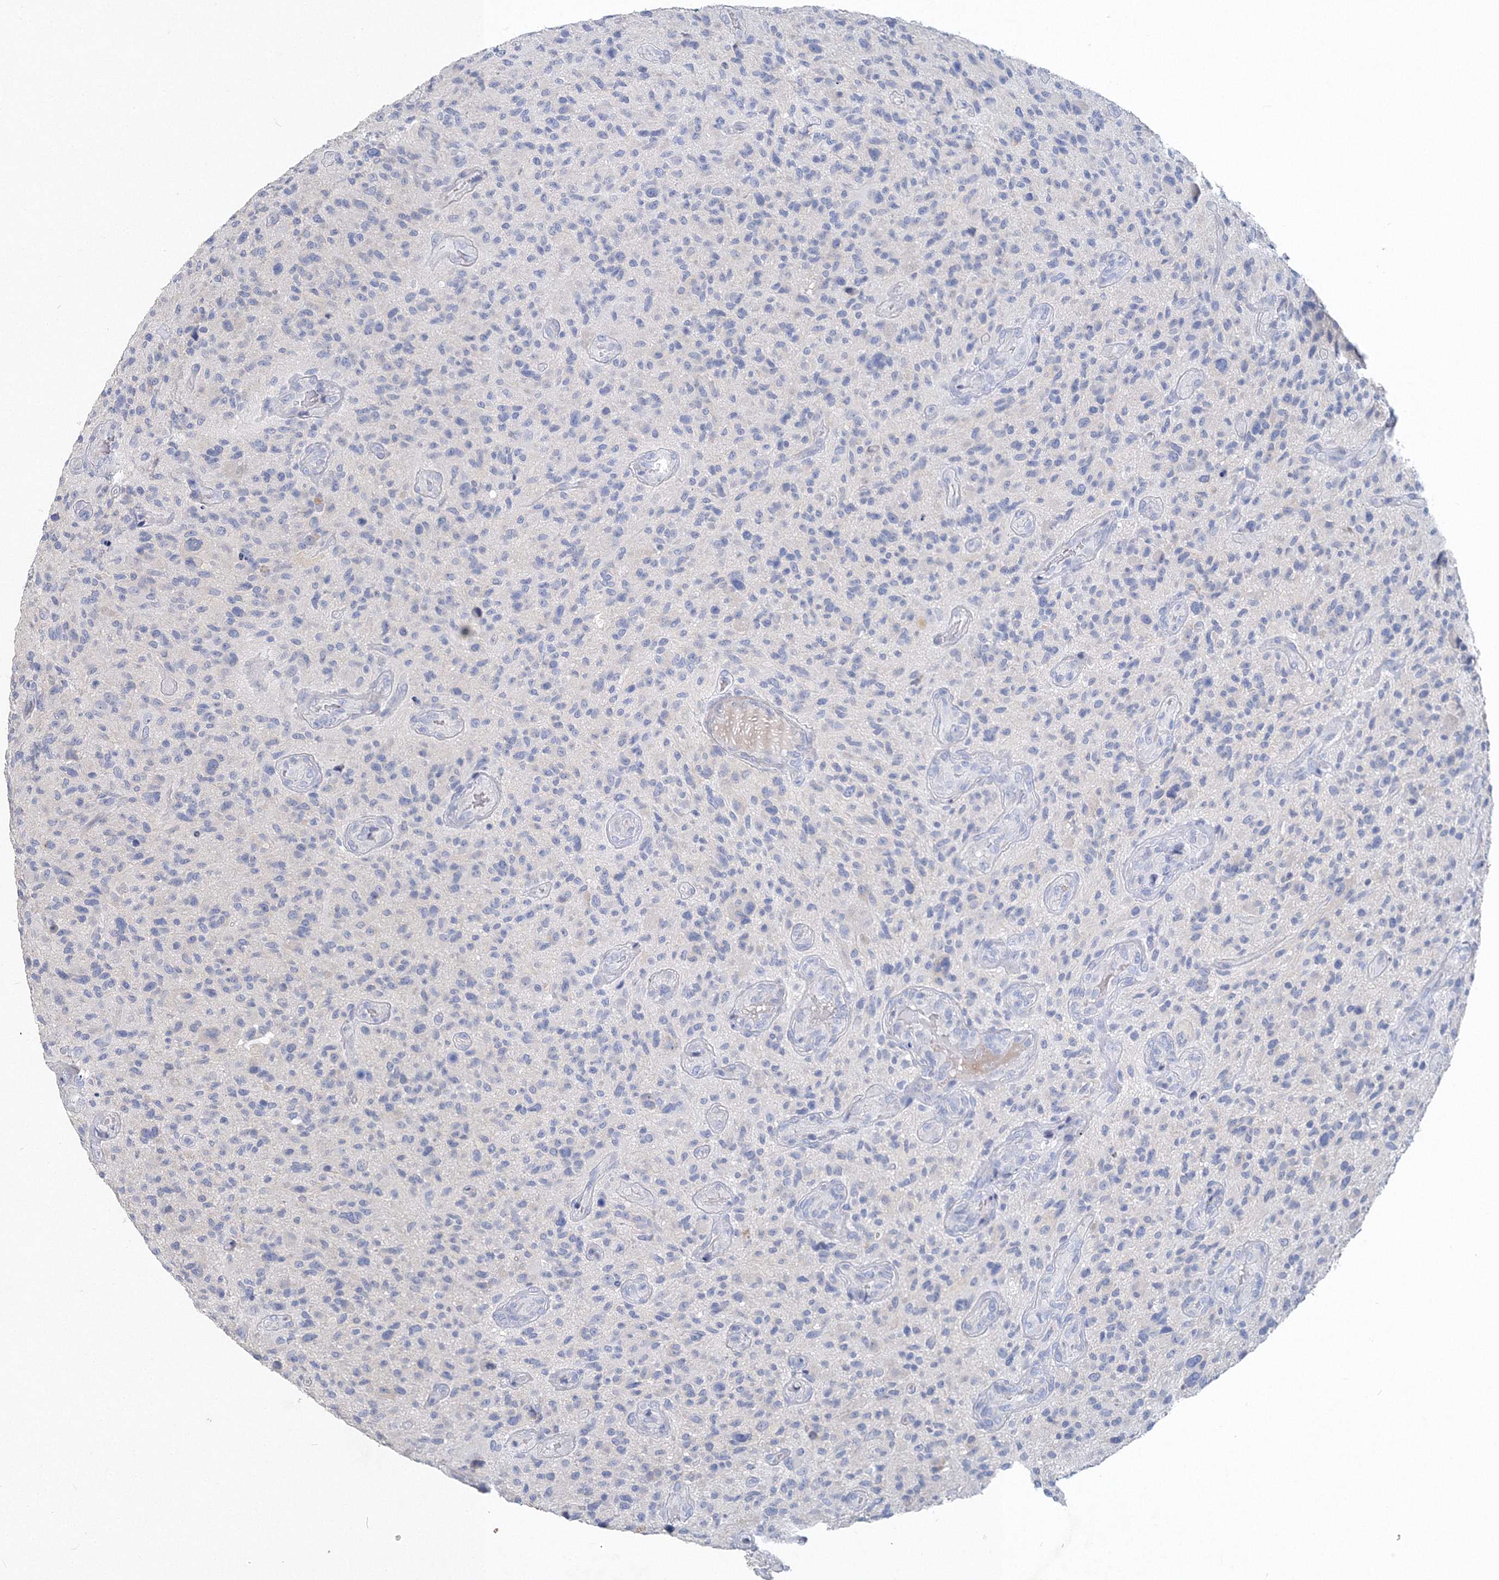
{"staining": {"intensity": "negative", "quantity": "none", "location": "none"}, "tissue": "glioma", "cell_type": "Tumor cells", "image_type": "cancer", "snomed": [{"axis": "morphology", "description": "Glioma, malignant, High grade"}, {"axis": "topography", "description": "Brain"}], "caption": "Tumor cells show no significant positivity in malignant glioma (high-grade).", "gene": "OSBPL6", "patient": {"sex": "male", "age": 47}}